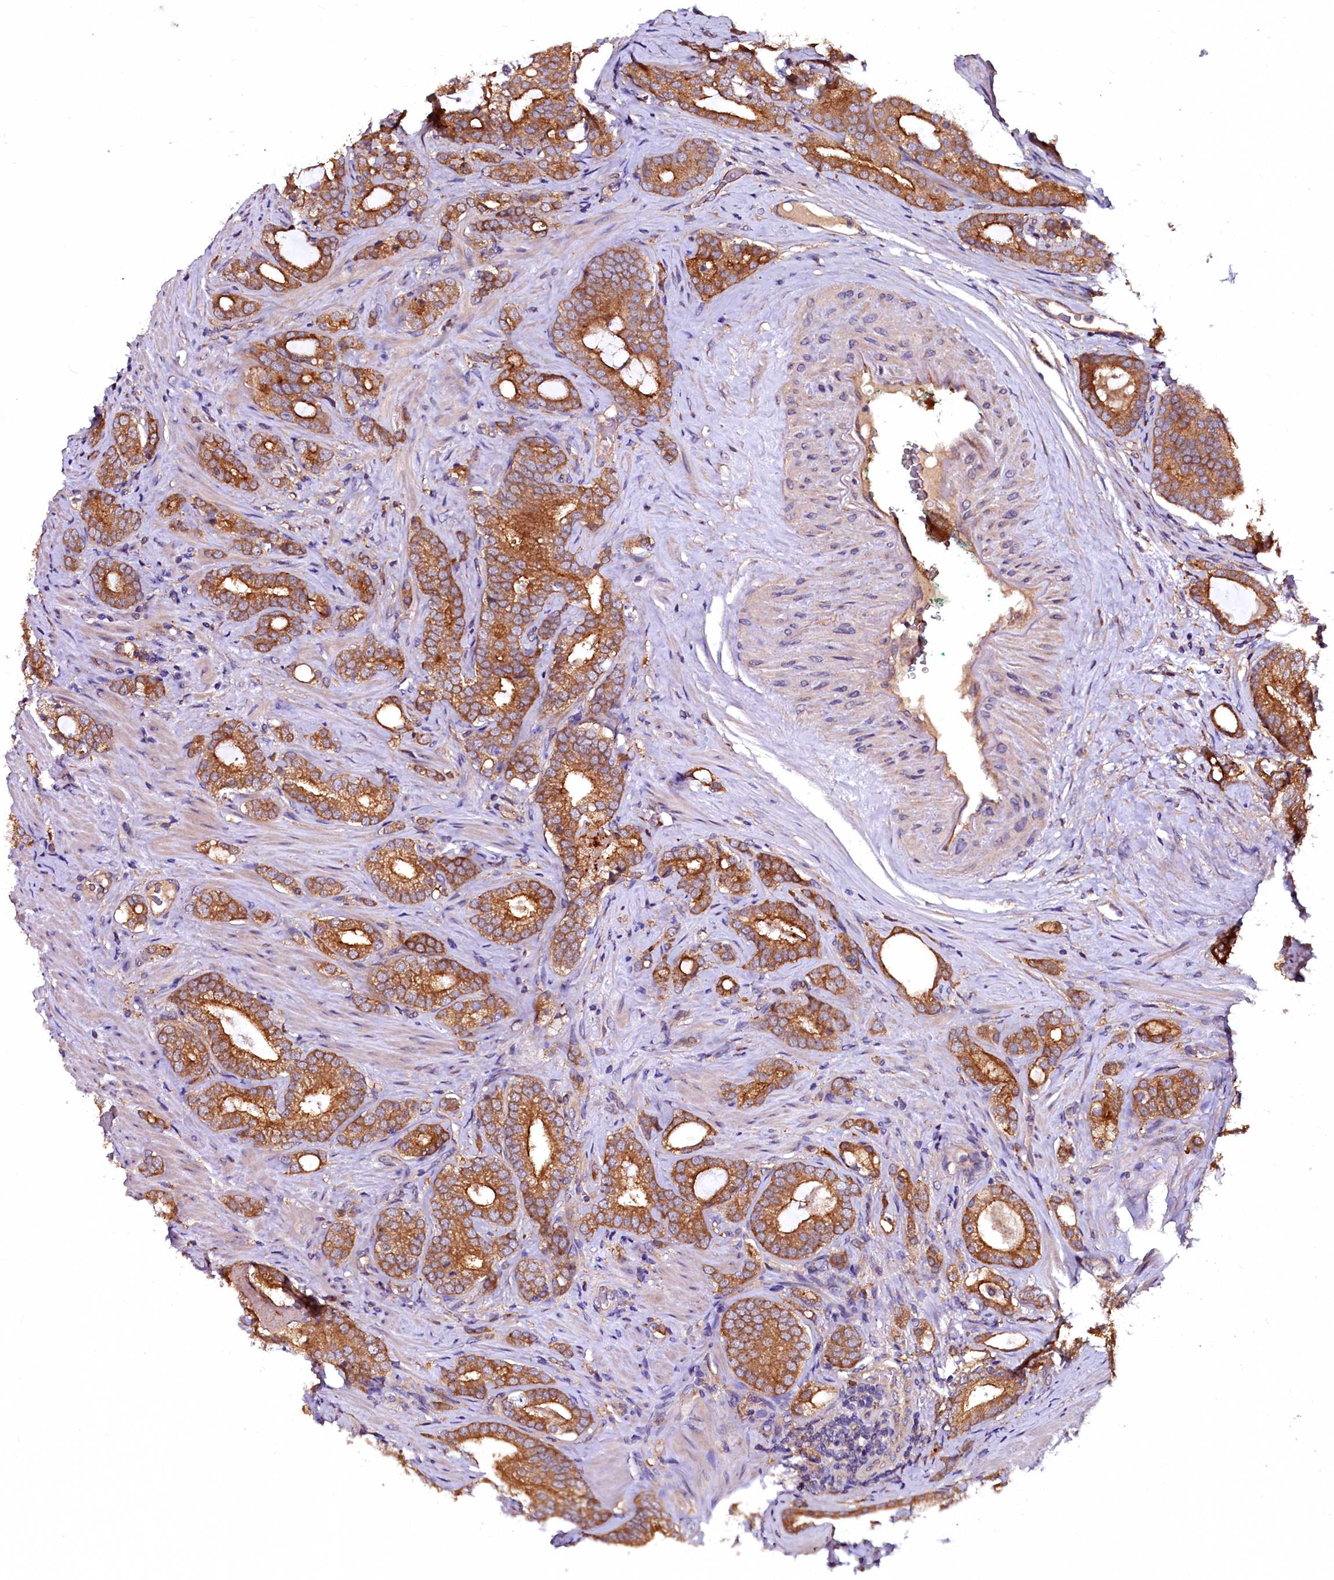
{"staining": {"intensity": "strong", "quantity": ">75%", "location": "cytoplasmic/membranous"}, "tissue": "prostate cancer", "cell_type": "Tumor cells", "image_type": "cancer", "snomed": [{"axis": "morphology", "description": "Adenocarcinoma, High grade"}, {"axis": "topography", "description": "Prostate"}], "caption": "Strong cytoplasmic/membranous expression is present in approximately >75% of tumor cells in prostate cancer (adenocarcinoma (high-grade)).", "gene": "APPL2", "patient": {"sex": "male", "age": 63}}